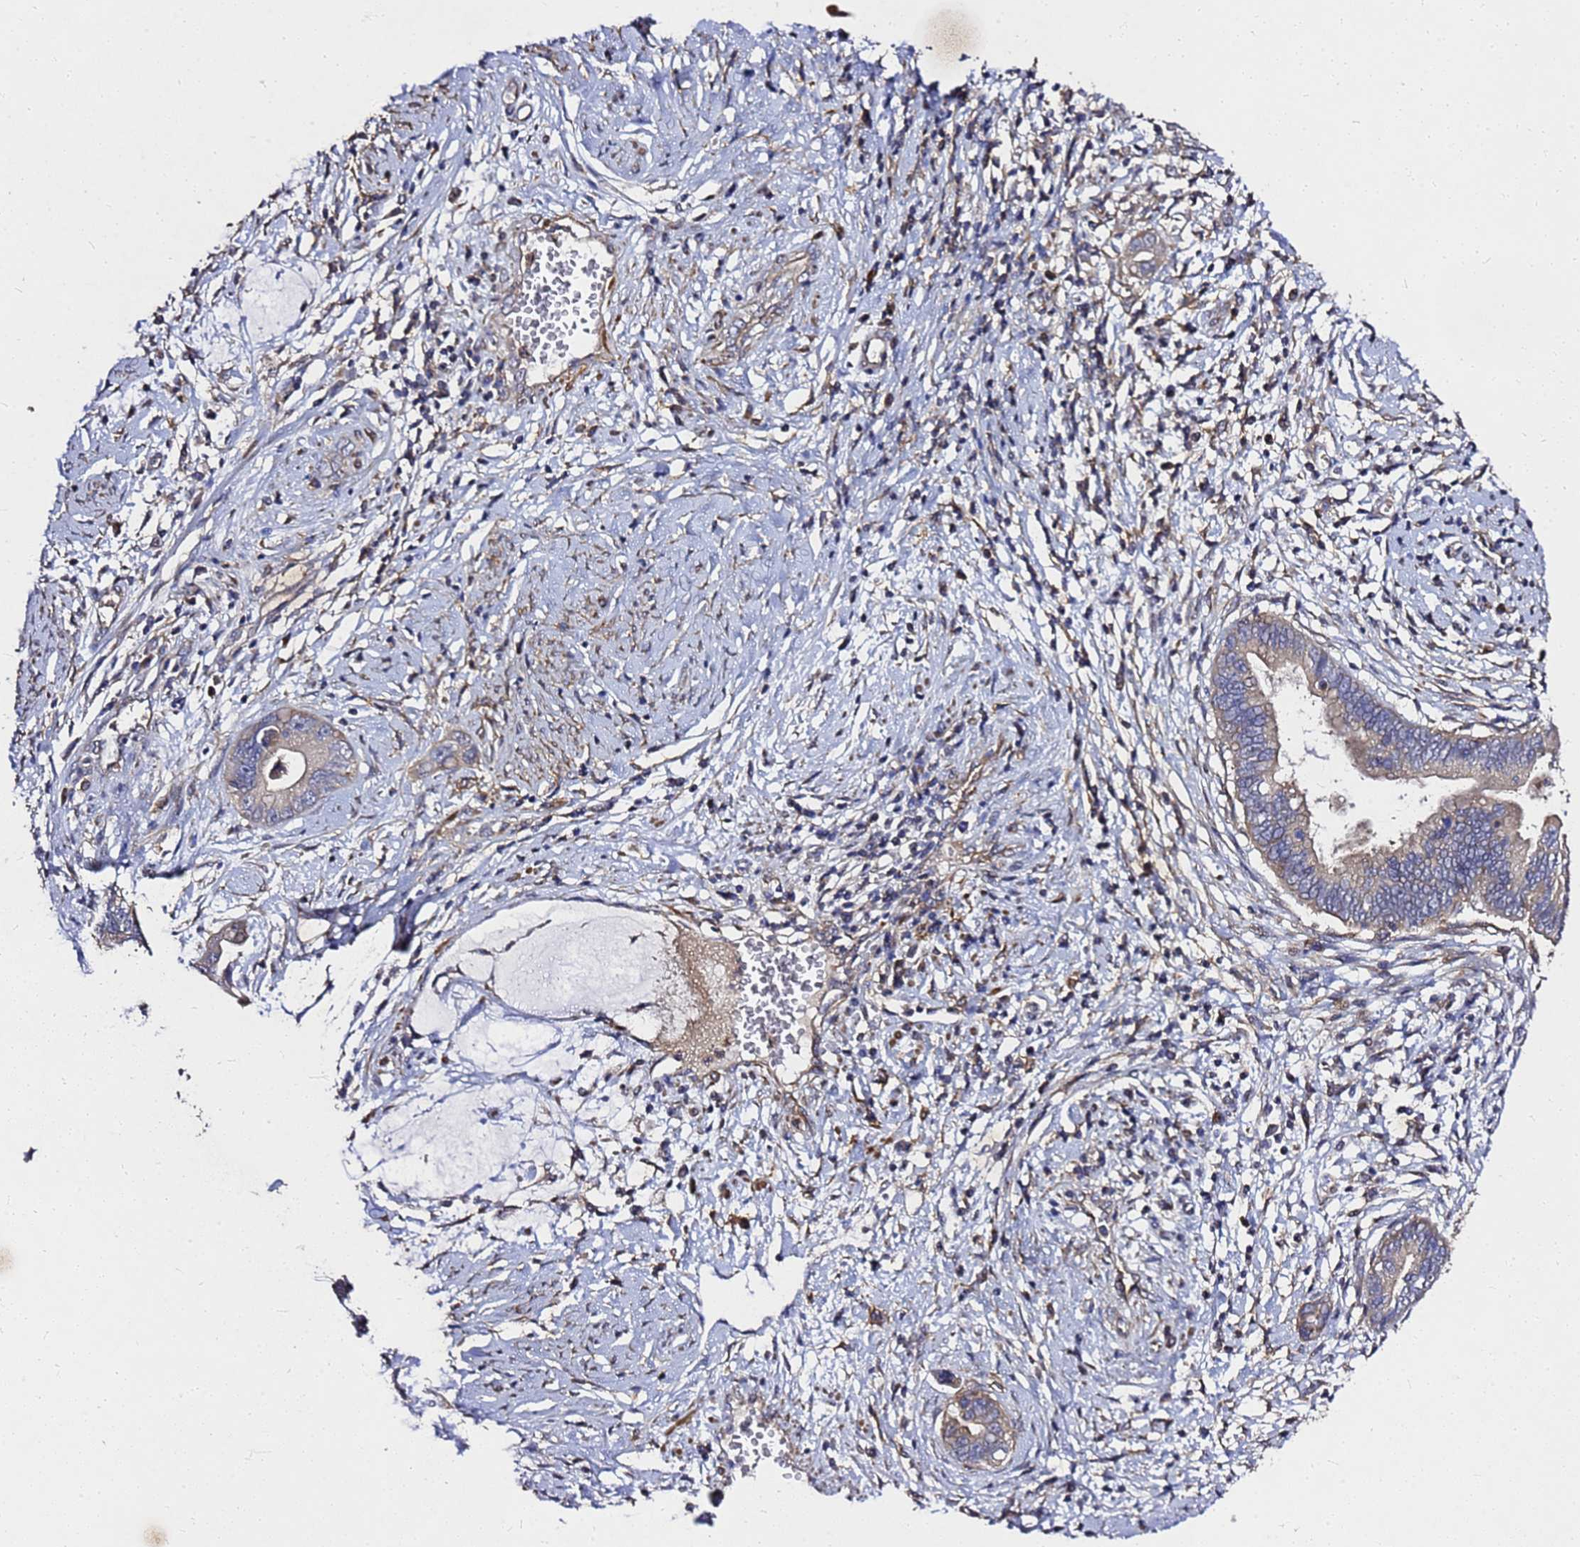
{"staining": {"intensity": "weak", "quantity": "<25%", "location": "cytoplasmic/membranous"}, "tissue": "cervical cancer", "cell_type": "Tumor cells", "image_type": "cancer", "snomed": [{"axis": "morphology", "description": "Adenocarcinoma, NOS"}, {"axis": "topography", "description": "Cervix"}], "caption": "Immunohistochemistry histopathology image of neoplastic tissue: cervical cancer stained with DAB displays no significant protein staining in tumor cells.", "gene": "RSPRY1", "patient": {"sex": "female", "age": 44}}